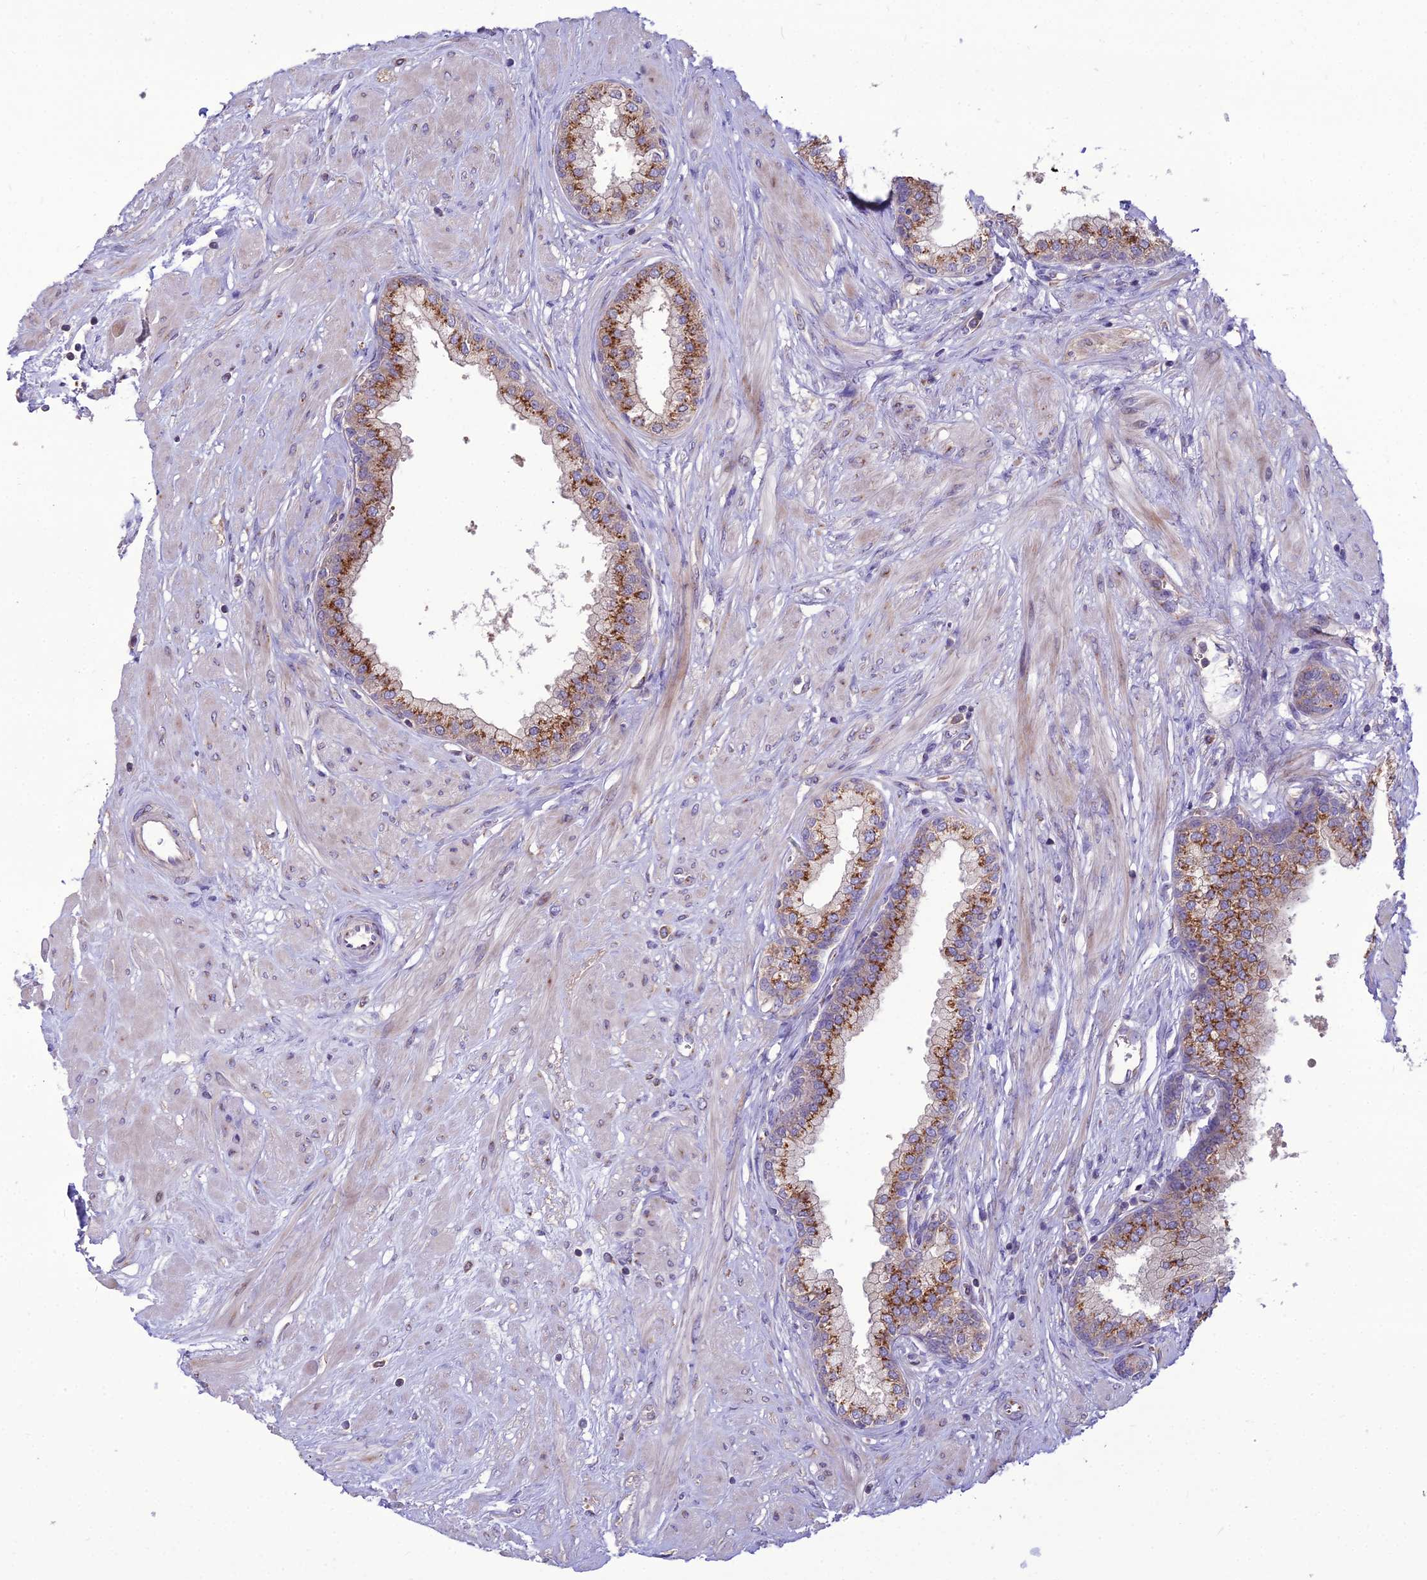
{"staining": {"intensity": "strong", "quantity": ">75%", "location": "cytoplasmic/membranous"}, "tissue": "prostate", "cell_type": "Glandular cells", "image_type": "normal", "snomed": [{"axis": "morphology", "description": "Normal tissue, NOS"}, {"axis": "topography", "description": "Prostate"}], "caption": "This is an image of immunohistochemistry staining of benign prostate, which shows strong staining in the cytoplasmic/membranous of glandular cells.", "gene": "SPRYD7", "patient": {"sex": "male", "age": 60}}